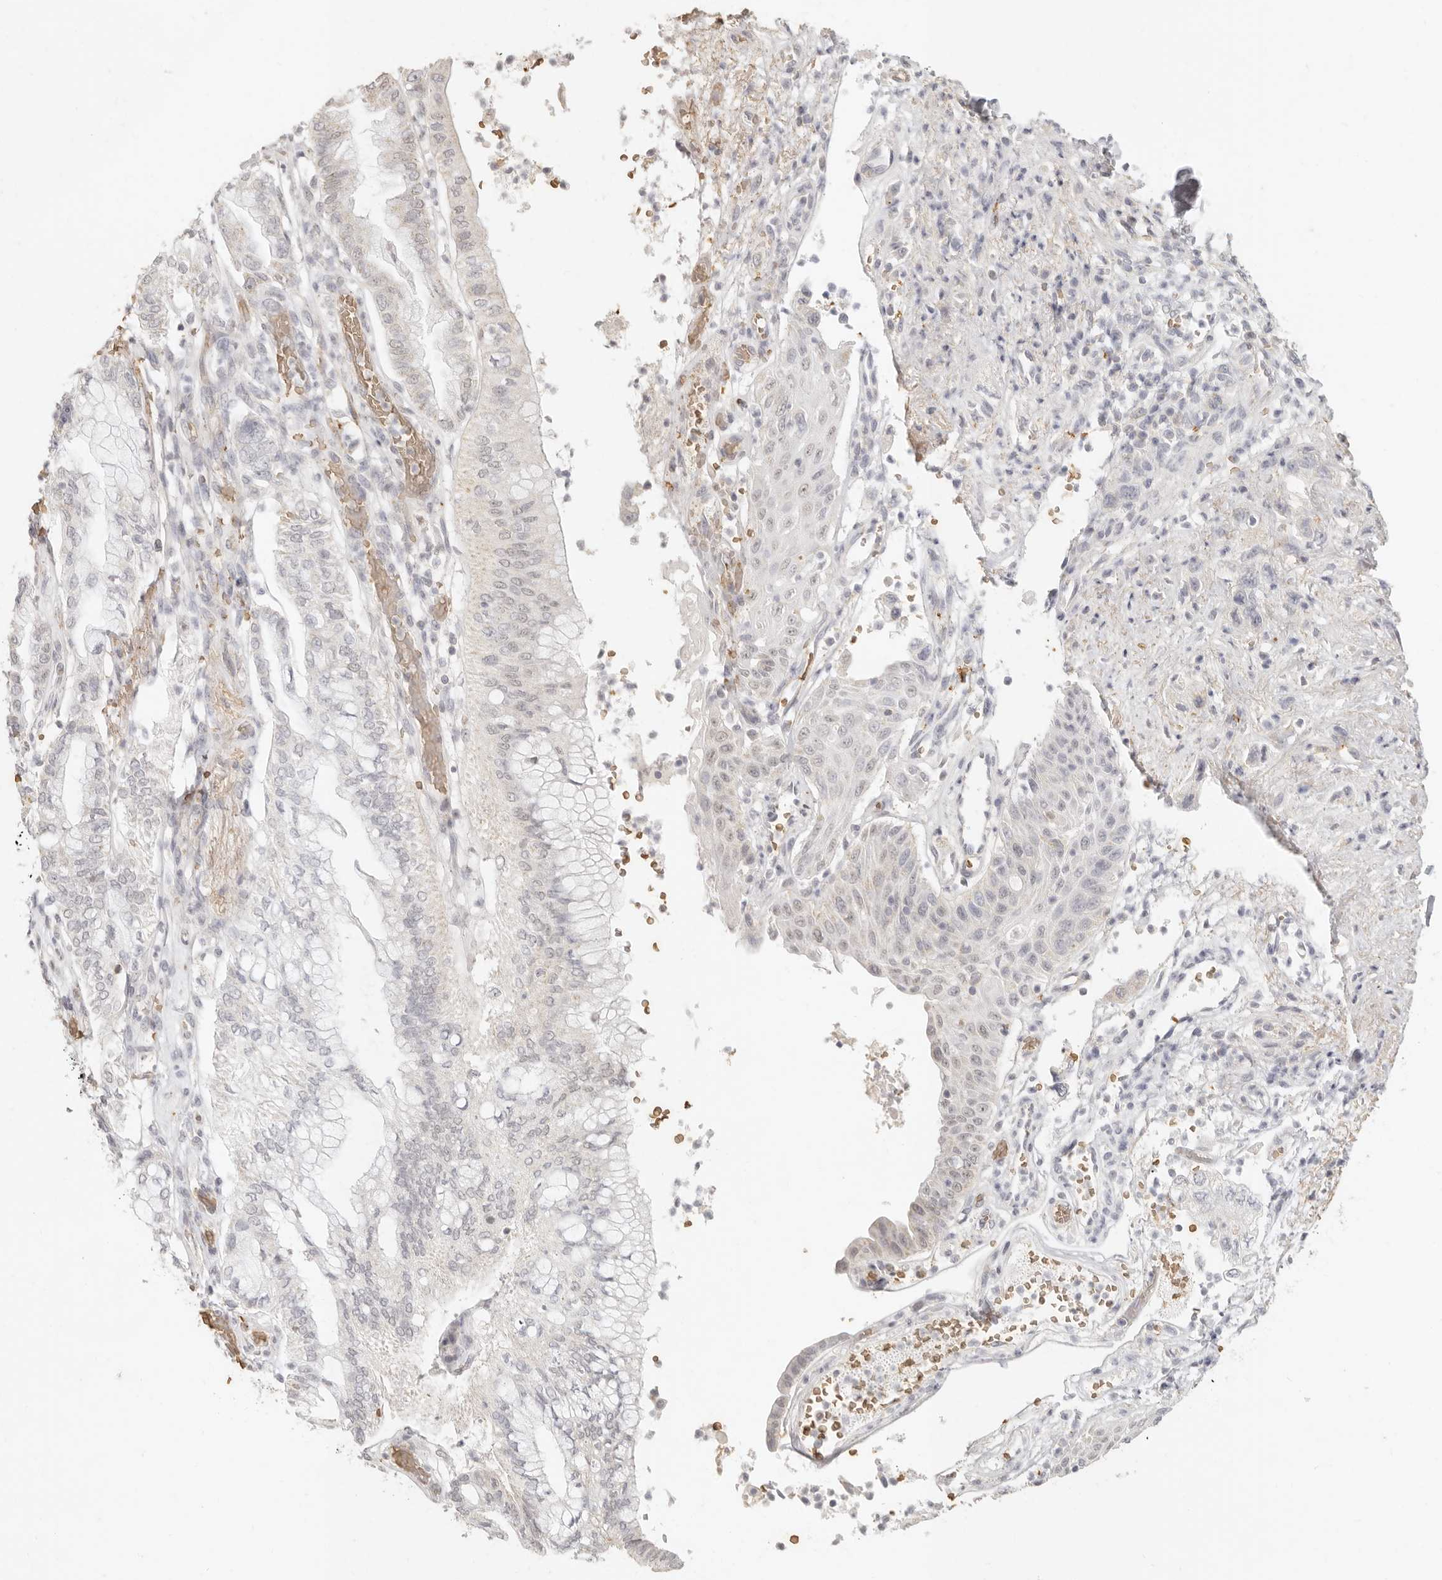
{"staining": {"intensity": "negative", "quantity": "none", "location": "none"}, "tissue": "pancreatic cancer", "cell_type": "Tumor cells", "image_type": "cancer", "snomed": [{"axis": "morphology", "description": "Adenocarcinoma, NOS"}, {"axis": "topography", "description": "Pancreas"}], "caption": "Pancreatic adenocarcinoma stained for a protein using IHC exhibits no positivity tumor cells.", "gene": "NIBAN1", "patient": {"sex": "female", "age": 73}}